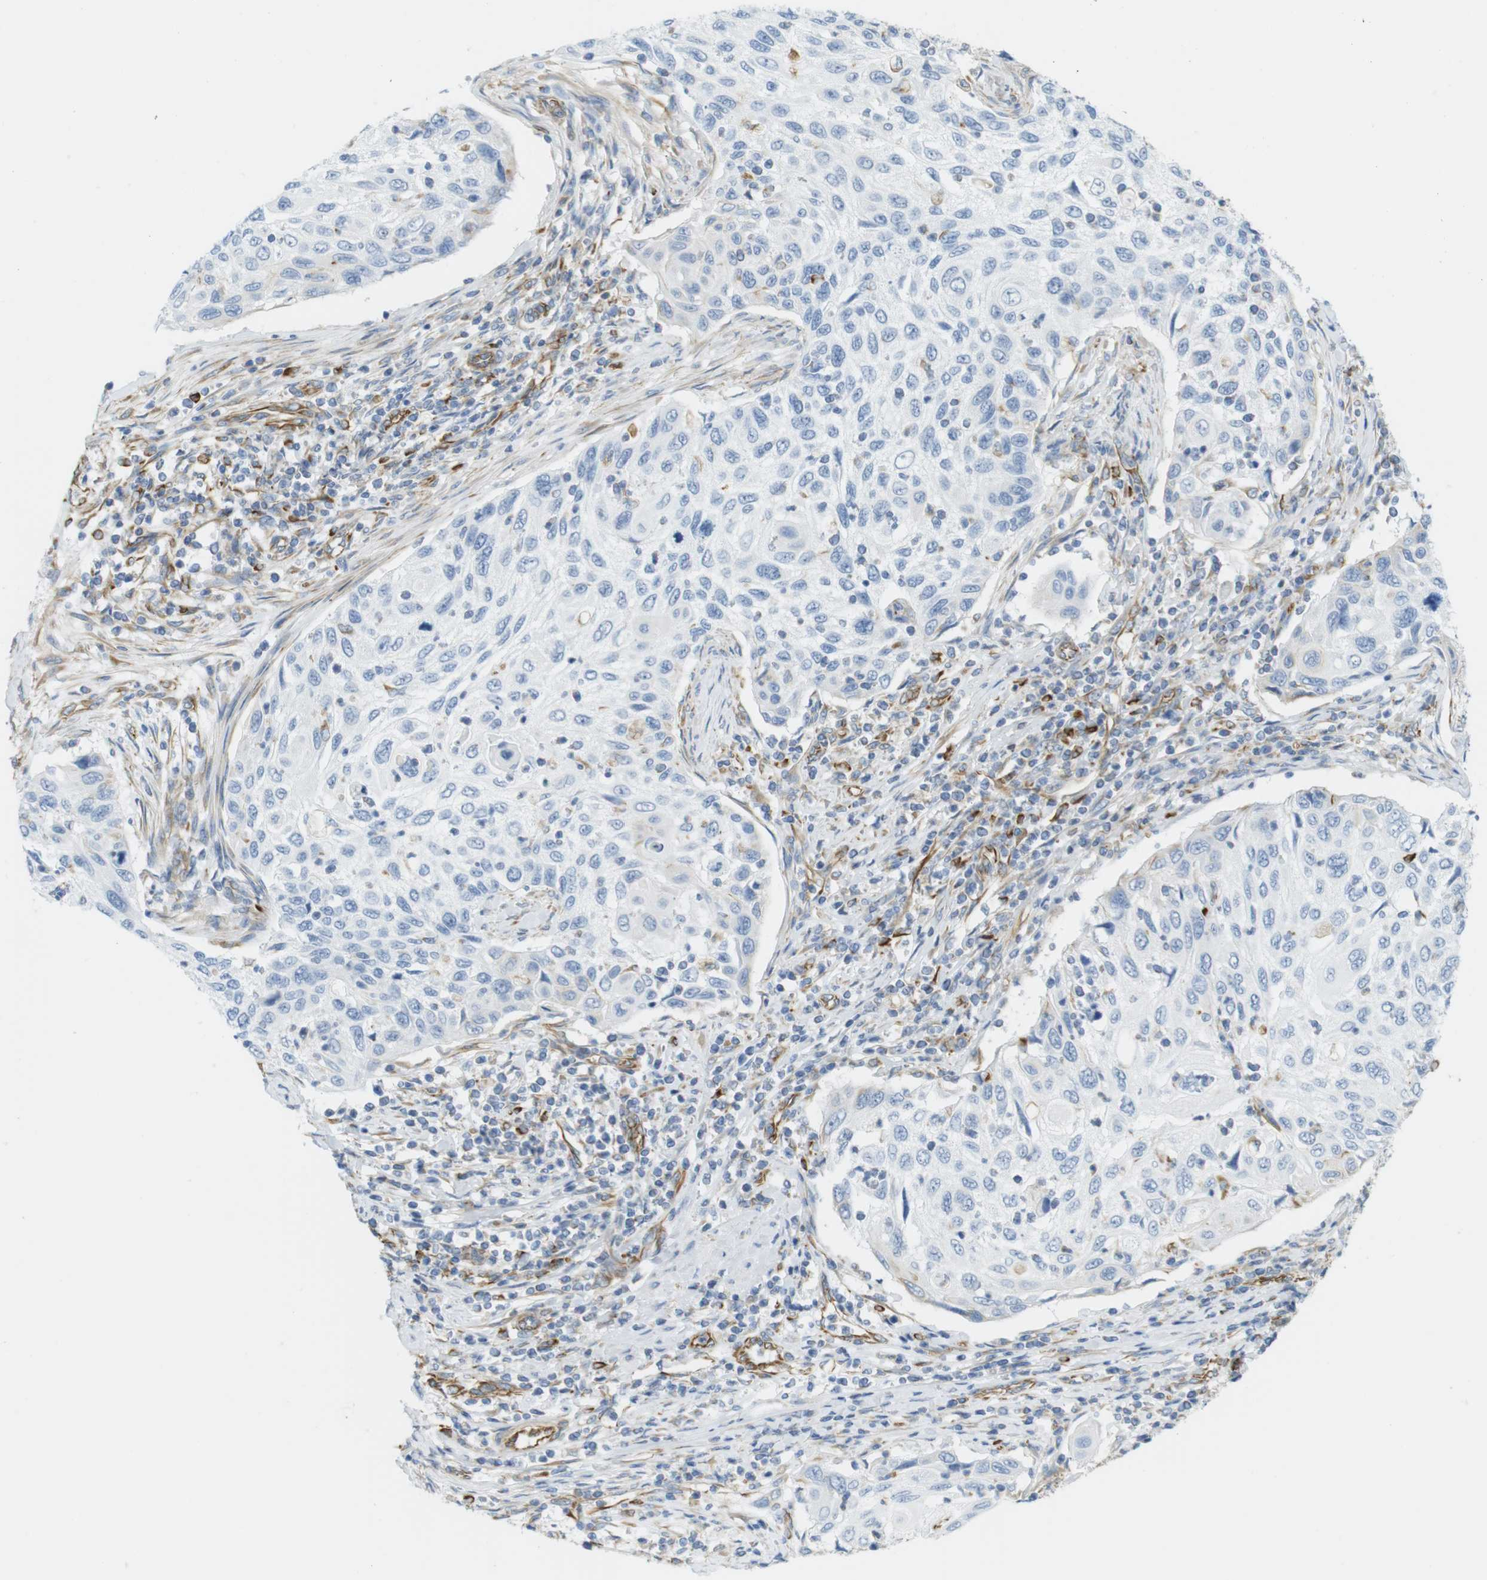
{"staining": {"intensity": "negative", "quantity": "none", "location": "none"}, "tissue": "cervical cancer", "cell_type": "Tumor cells", "image_type": "cancer", "snomed": [{"axis": "morphology", "description": "Squamous cell carcinoma, NOS"}, {"axis": "topography", "description": "Cervix"}], "caption": "IHC image of neoplastic tissue: human cervical cancer (squamous cell carcinoma) stained with DAB exhibits no significant protein staining in tumor cells. (Stains: DAB immunohistochemistry (IHC) with hematoxylin counter stain, Microscopy: brightfield microscopy at high magnification).", "gene": "MS4A10", "patient": {"sex": "female", "age": 70}}